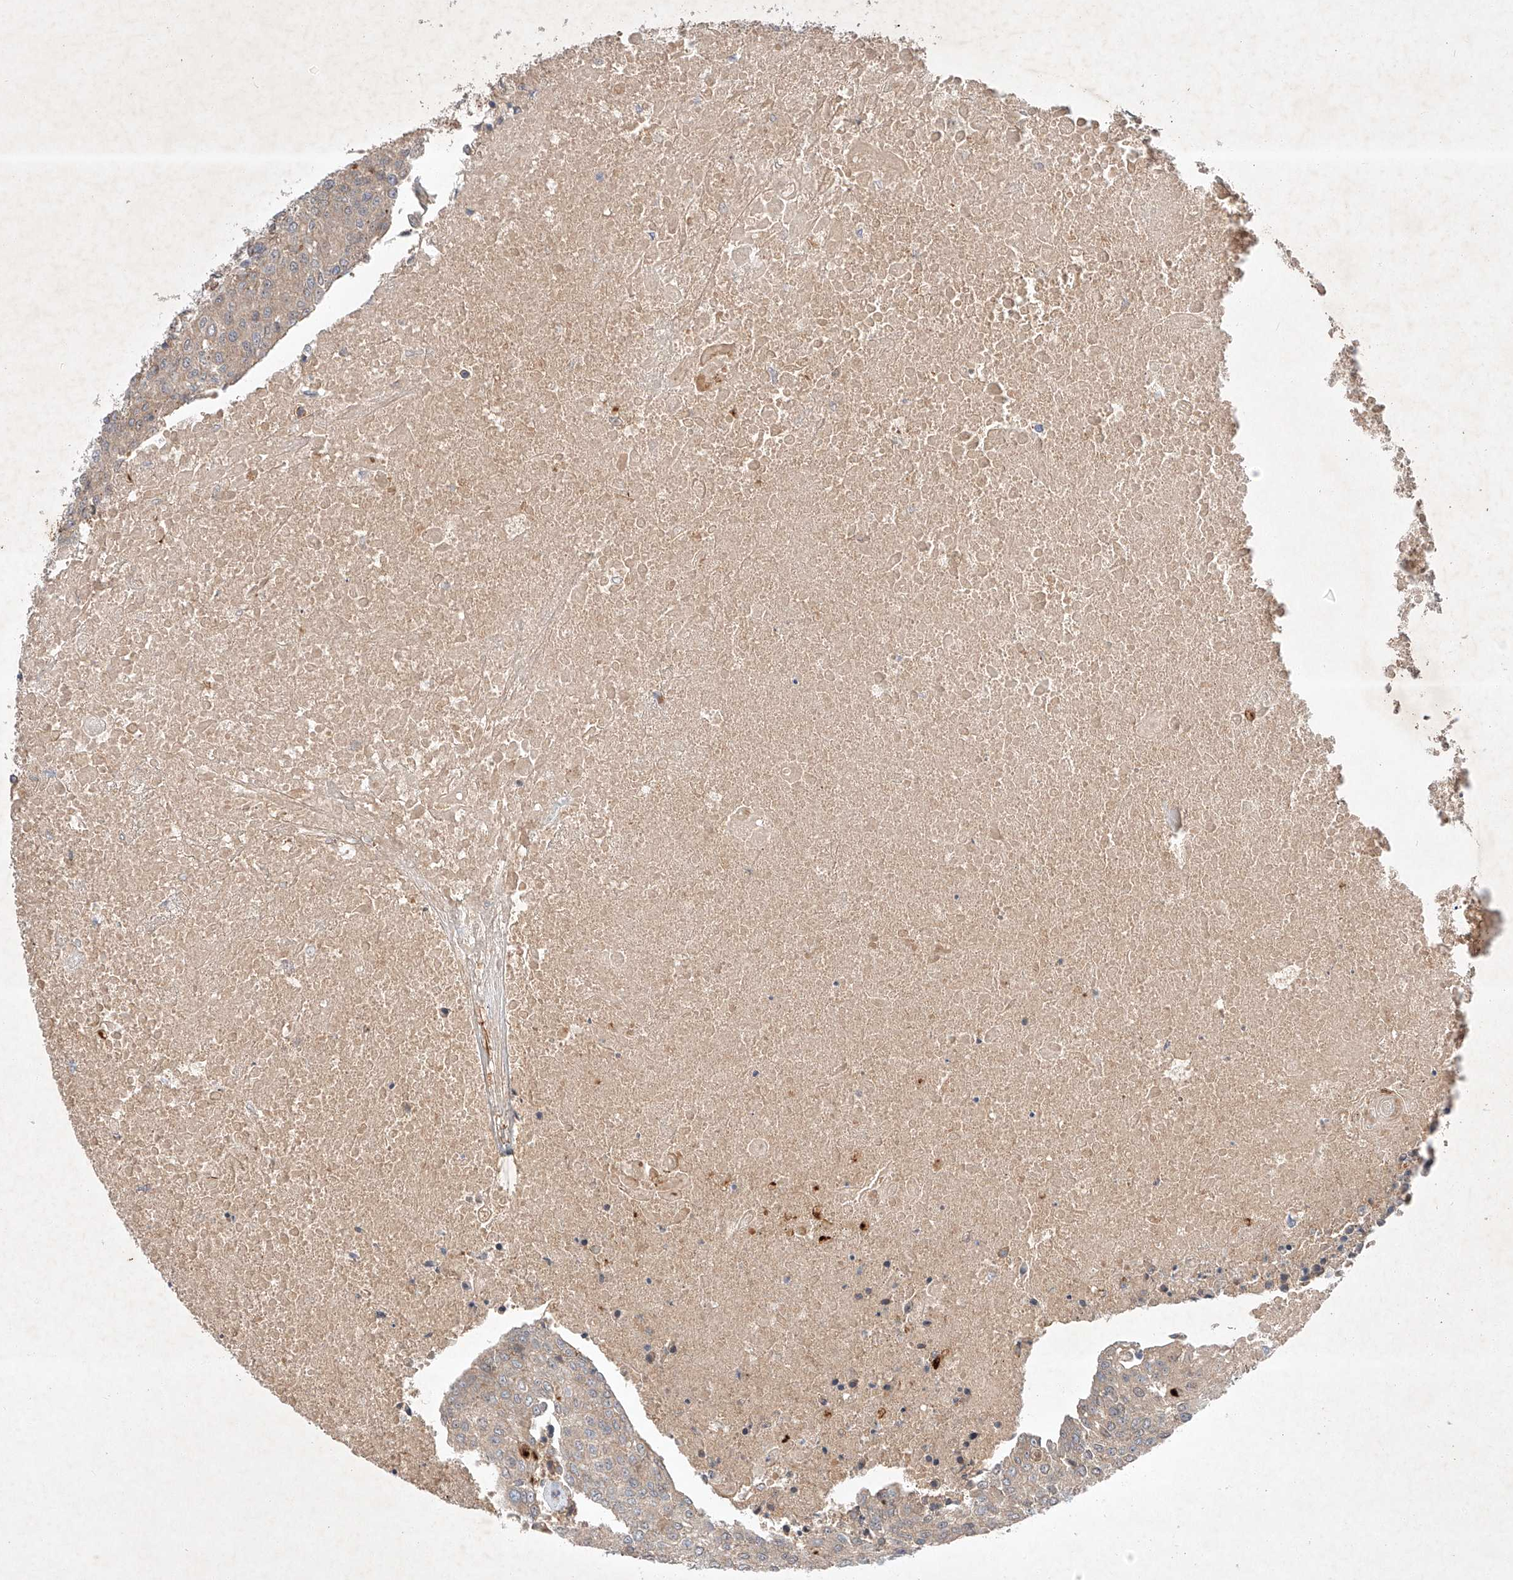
{"staining": {"intensity": "weak", "quantity": "25%-75%", "location": "cytoplasmic/membranous"}, "tissue": "urothelial cancer", "cell_type": "Tumor cells", "image_type": "cancer", "snomed": [{"axis": "morphology", "description": "Urothelial carcinoma, High grade"}, {"axis": "topography", "description": "Urinary bladder"}], "caption": "Immunohistochemistry histopathology image of neoplastic tissue: high-grade urothelial carcinoma stained using immunohistochemistry shows low levels of weak protein expression localized specifically in the cytoplasmic/membranous of tumor cells, appearing as a cytoplasmic/membranous brown color.", "gene": "ARHGAP33", "patient": {"sex": "female", "age": 85}}